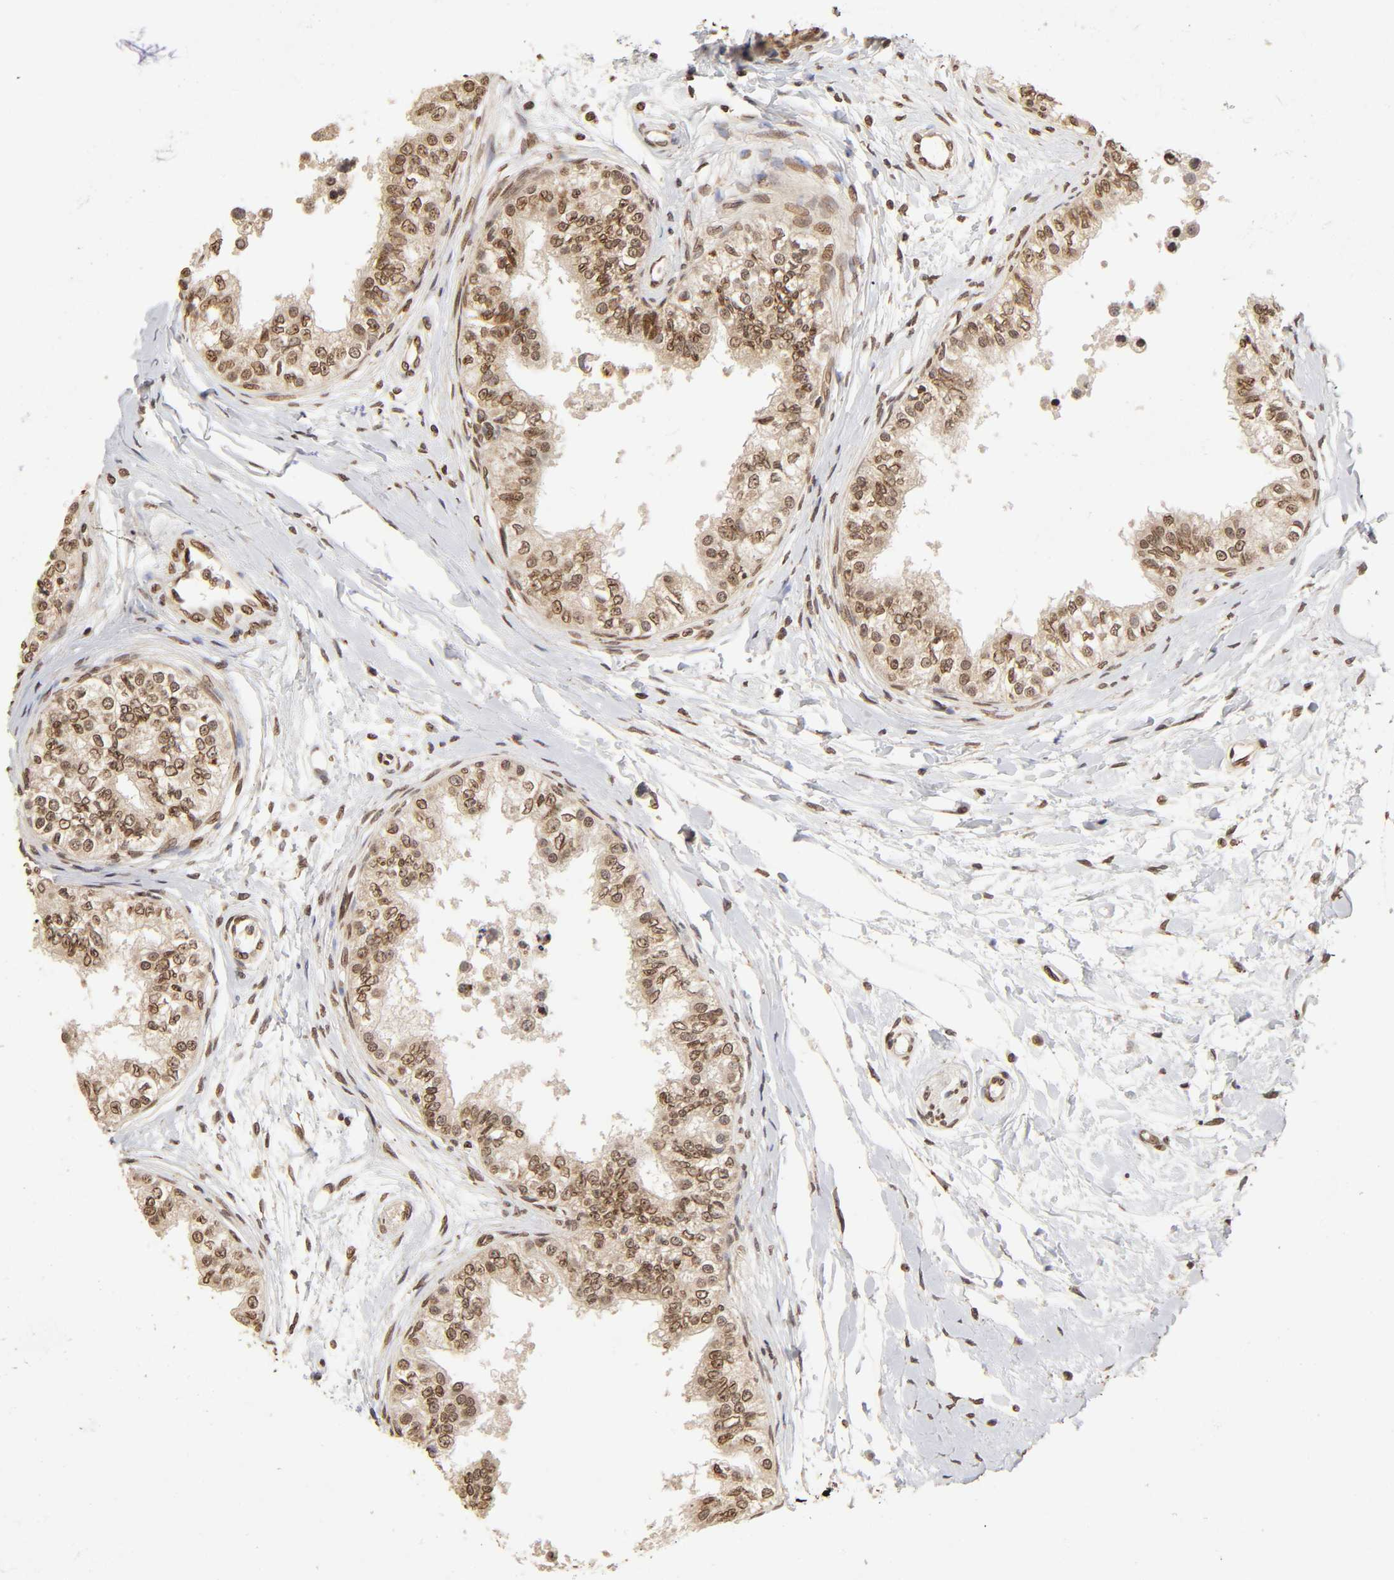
{"staining": {"intensity": "weak", "quantity": ">75%", "location": "cytoplasmic/membranous,nuclear"}, "tissue": "epididymis", "cell_type": "Glandular cells", "image_type": "normal", "snomed": [{"axis": "morphology", "description": "Normal tissue, NOS"}, {"axis": "morphology", "description": "Adenocarcinoma, metastatic, NOS"}, {"axis": "topography", "description": "Testis"}, {"axis": "topography", "description": "Epididymis"}], "caption": "The image displays staining of benign epididymis, revealing weak cytoplasmic/membranous,nuclear protein expression (brown color) within glandular cells.", "gene": "MLLT6", "patient": {"sex": "male", "age": 26}}